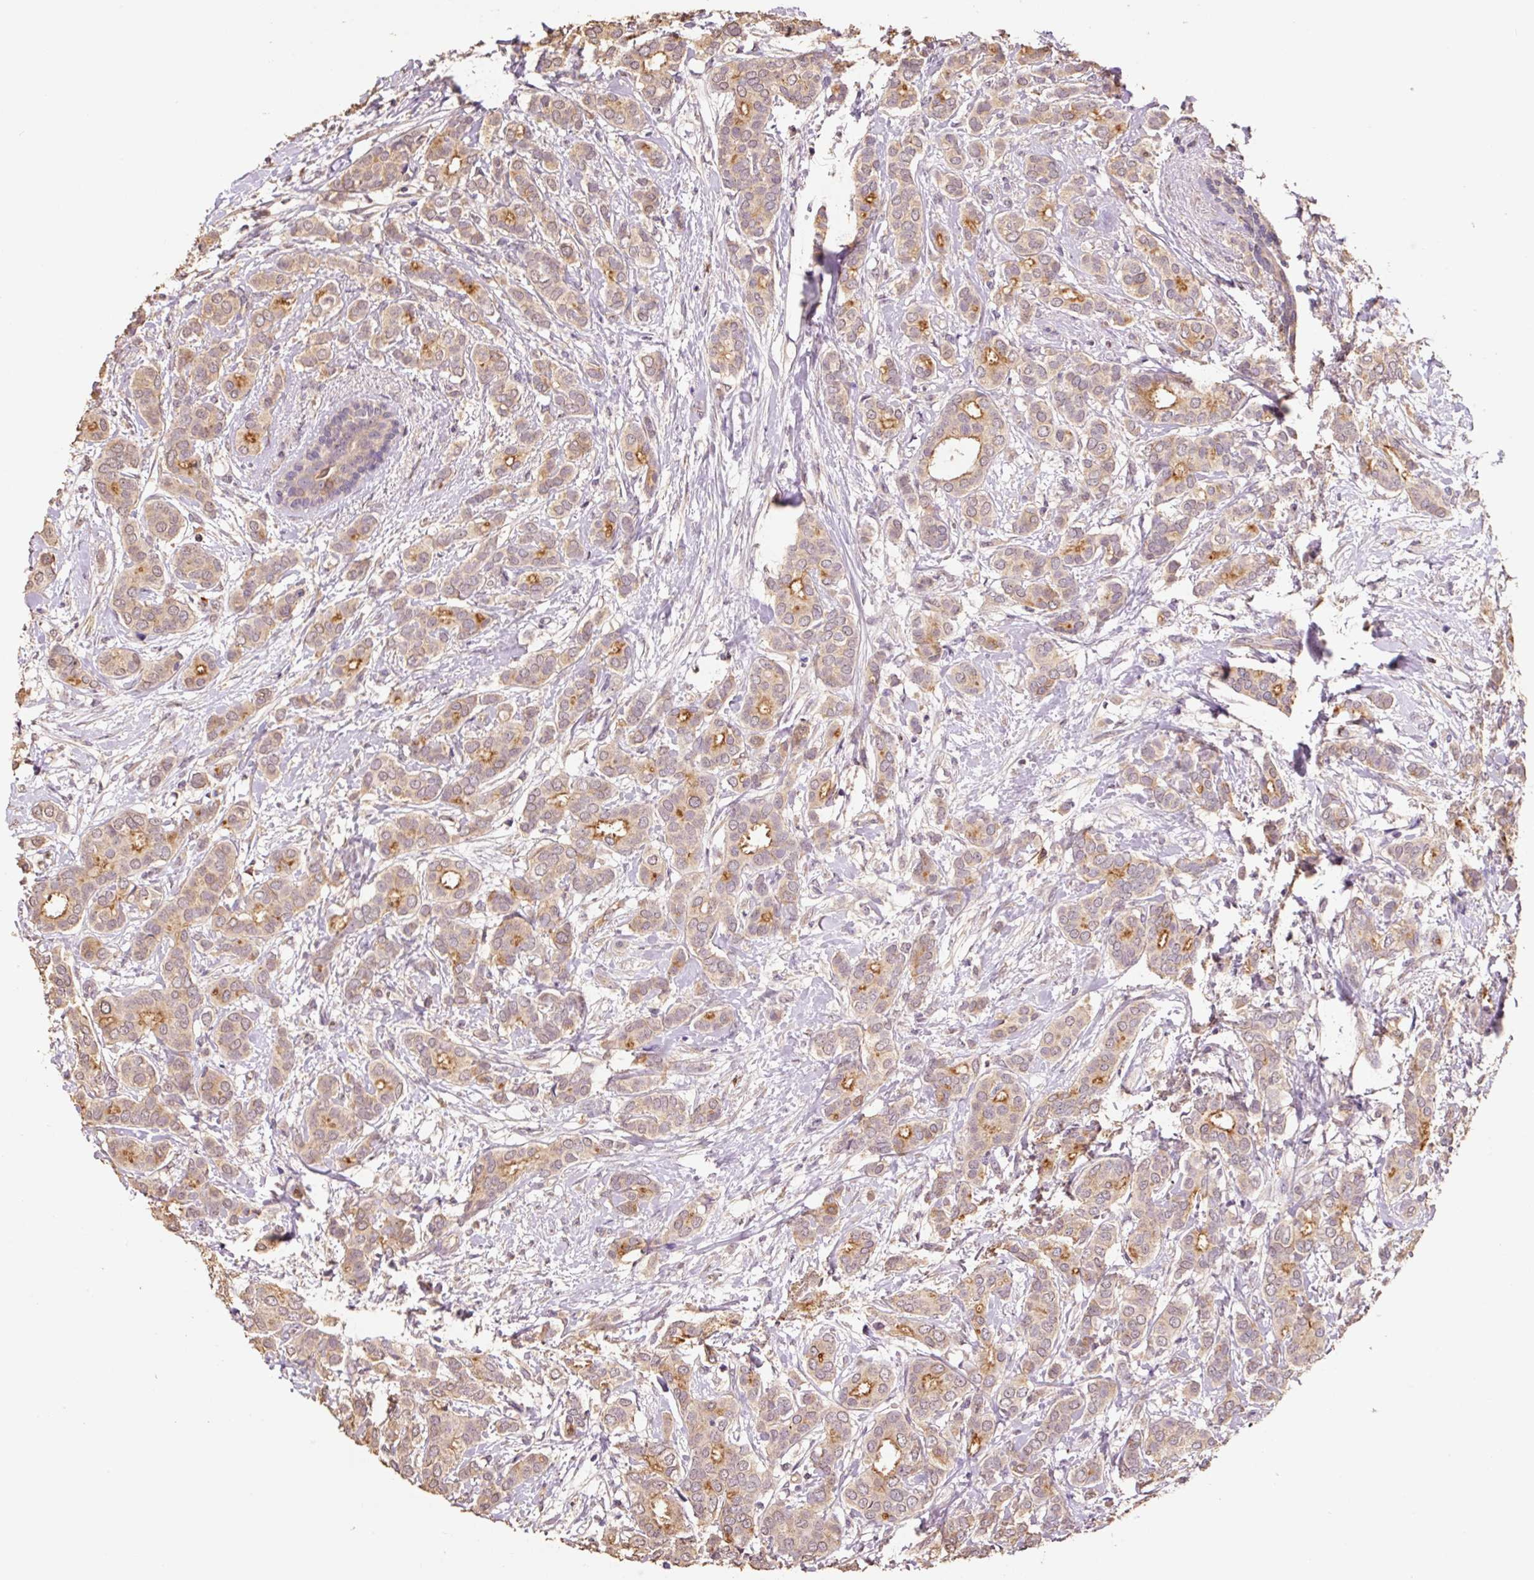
{"staining": {"intensity": "weak", "quantity": ">75%", "location": "cytoplasmic/membranous"}, "tissue": "breast cancer", "cell_type": "Tumor cells", "image_type": "cancer", "snomed": [{"axis": "morphology", "description": "Duct carcinoma"}, {"axis": "topography", "description": "Breast"}], "caption": "High-magnification brightfield microscopy of breast cancer stained with DAB (3,3'-diaminobenzidine) (brown) and counterstained with hematoxylin (blue). tumor cells exhibit weak cytoplasmic/membranous positivity is seen in about>75% of cells.", "gene": "HERC2", "patient": {"sex": "female", "age": 73}}